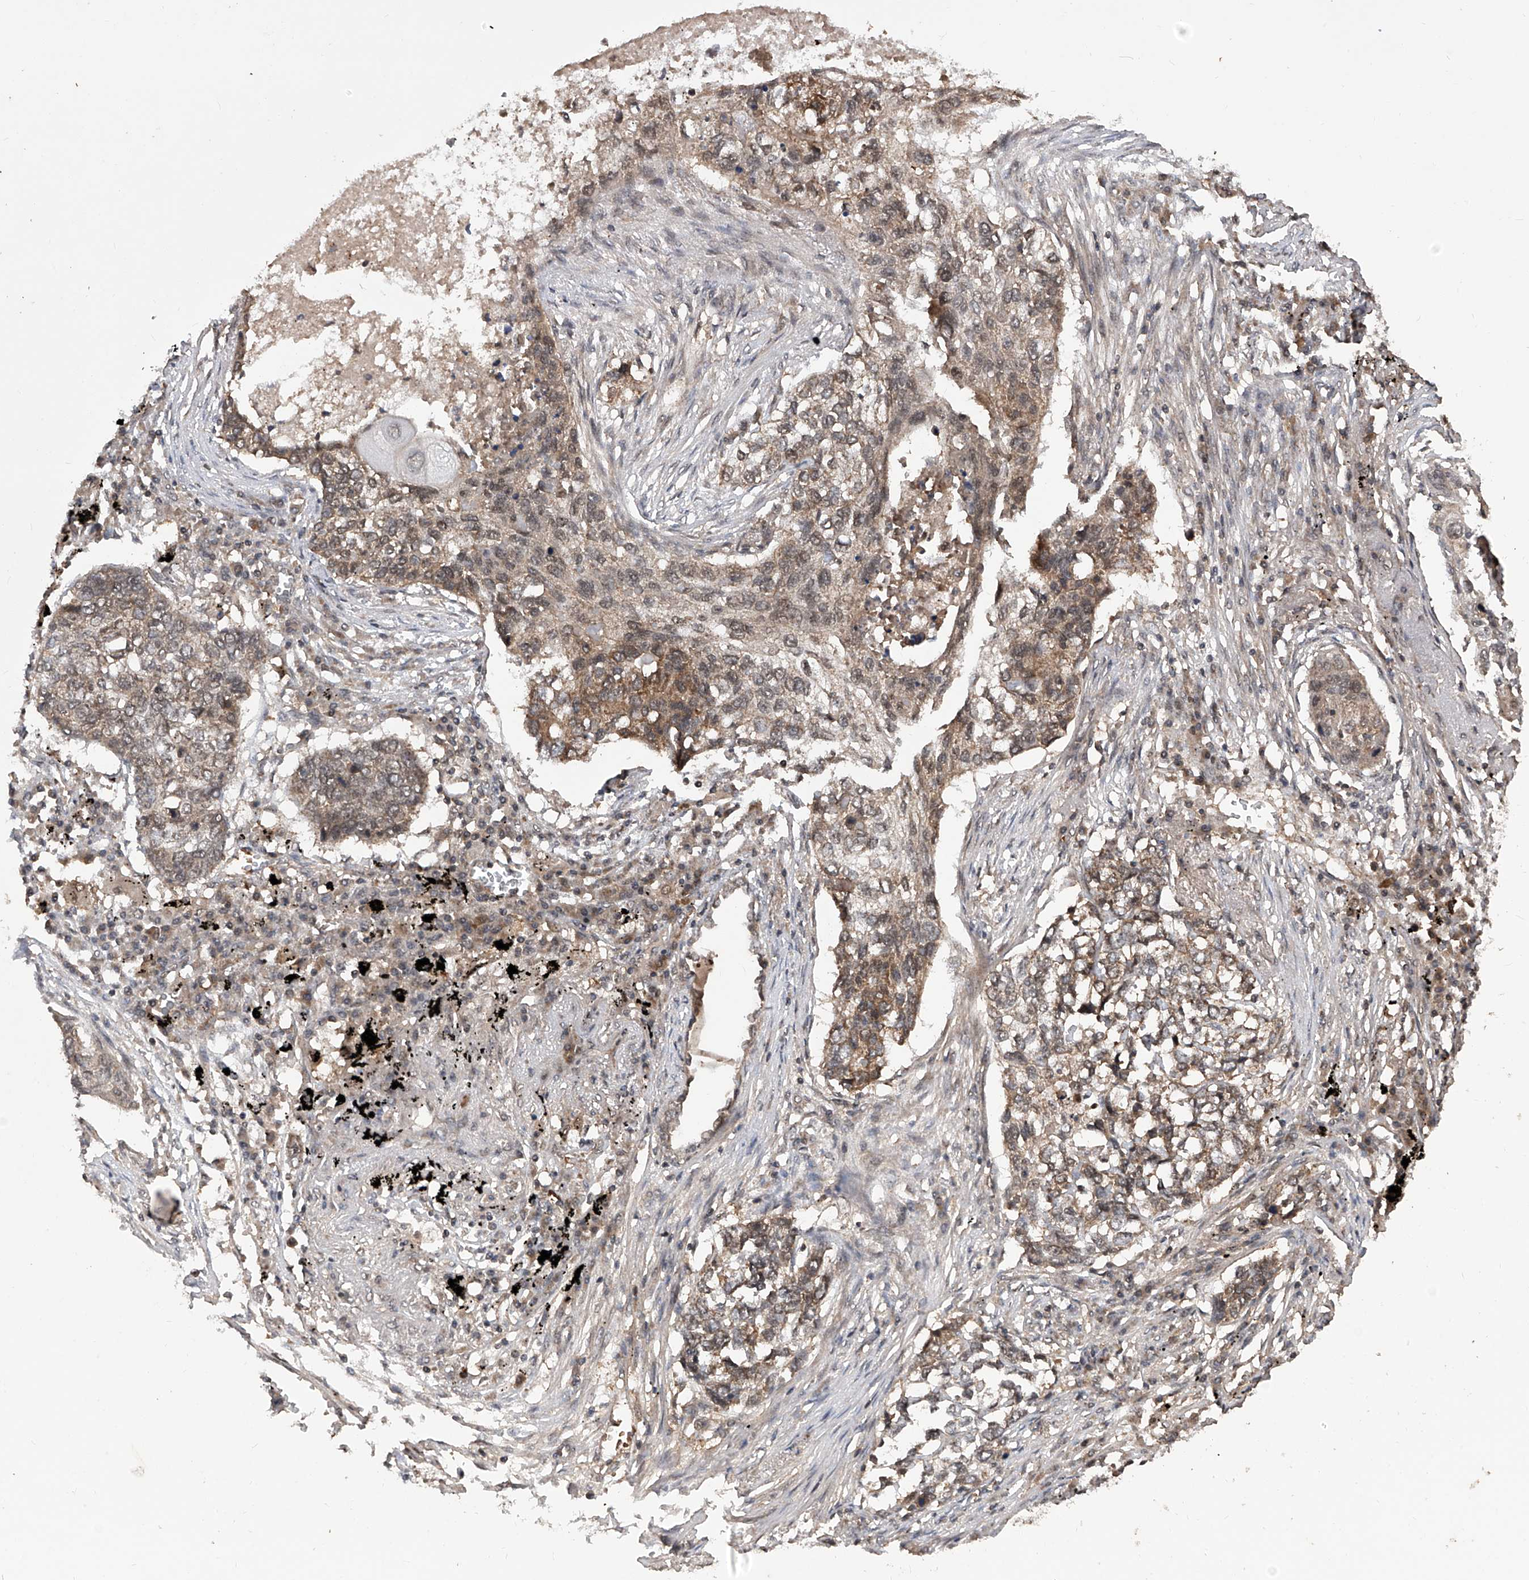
{"staining": {"intensity": "weak", "quantity": "25%-75%", "location": "cytoplasmic/membranous"}, "tissue": "lung cancer", "cell_type": "Tumor cells", "image_type": "cancer", "snomed": [{"axis": "morphology", "description": "Squamous cell carcinoma, NOS"}, {"axis": "topography", "description": "Lung"}], "caption": "Immunohistochemistry micrograph of neoplastic tissue: human lung squamous cell carcinoma stained using immunohistochemistry (IHC) exhibits low levels of weak protein expression localized specifically in the cytoplasmic/membranous of tumor cells, appearing as a cytoplasmic/membranous brown color.", "gene": "LYSMD4", "patient": {"sex": "female", "age": 63}}